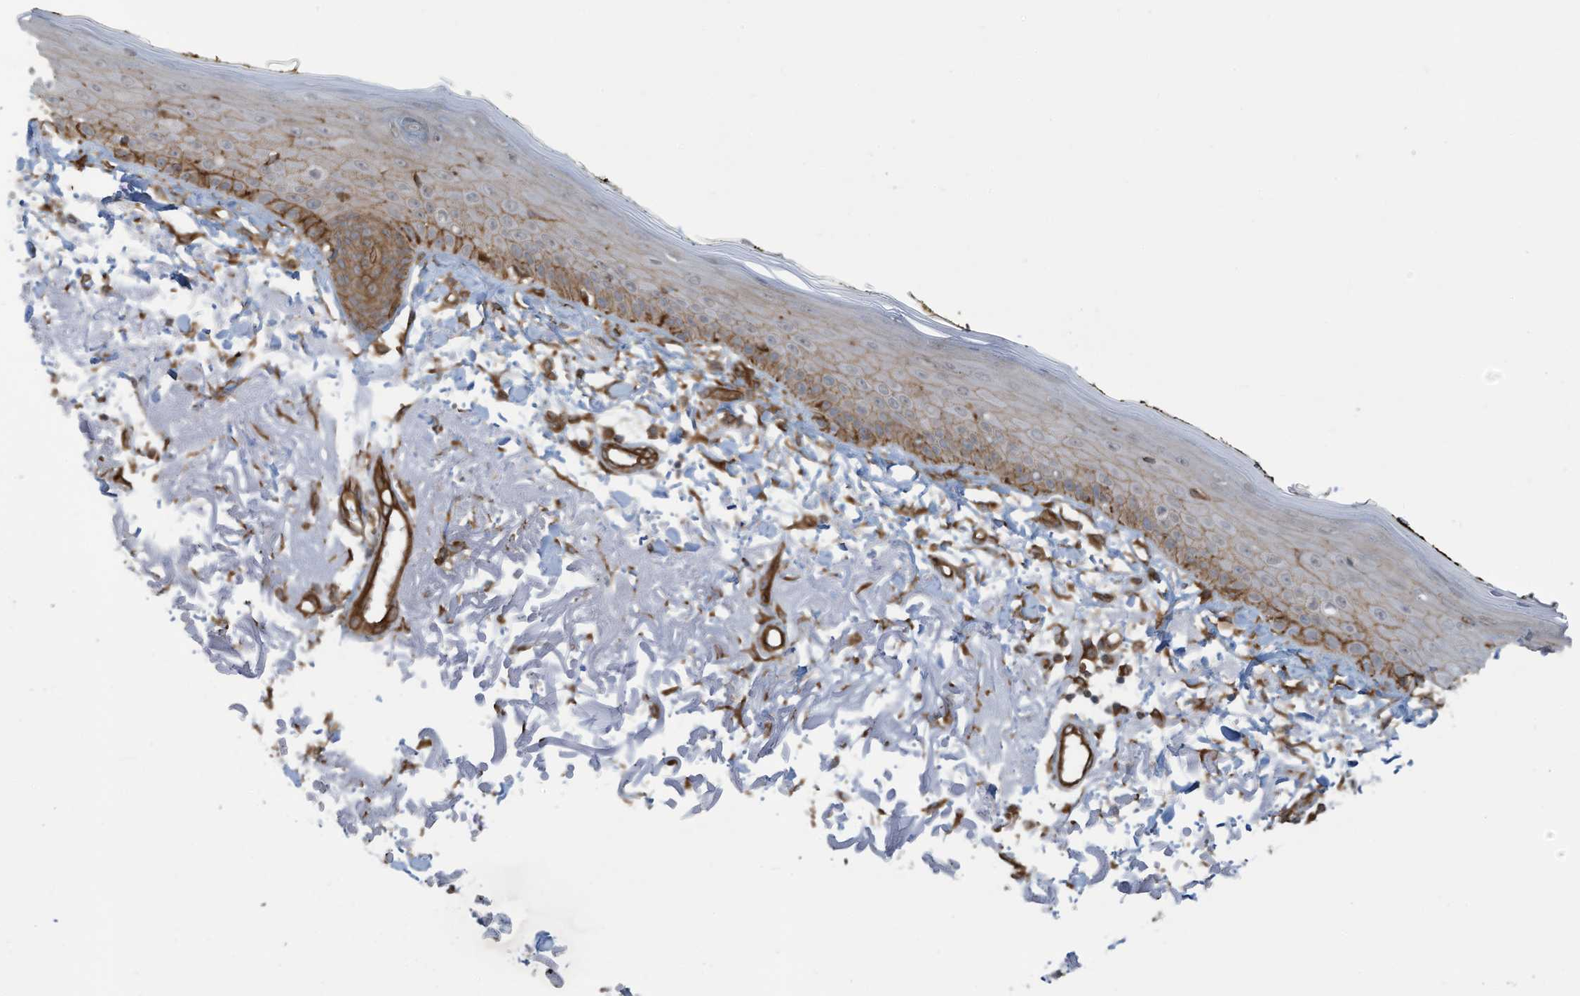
{"staining": {"intensity": "moderate", "quantity": ">75%", "location": "cytoplasmic/membranous"}, "tissue": "skin", "cell_type": "Fibroblasts", "image_type": "normal", "snomed": [{"axis": "morphology", "description": "Normal tissue, NOS"}, {"axis": "topography", "description": "Skin"}, {"axis": "topography", "description": "Skeletal muscle"}], "caption": "Immunohistochemistry (IHC) photomicrograph of unremarkable skin: human skin stained using immunohistochemistry shows medium levels of moderate protein expression localized specifically in the cytoplasmic/membranous of fibroblasts, appearing as a cytoplasmic/membranous brown color.", "gene": "SLC9A2", "patient": {"sex": "male", "age": 83}}